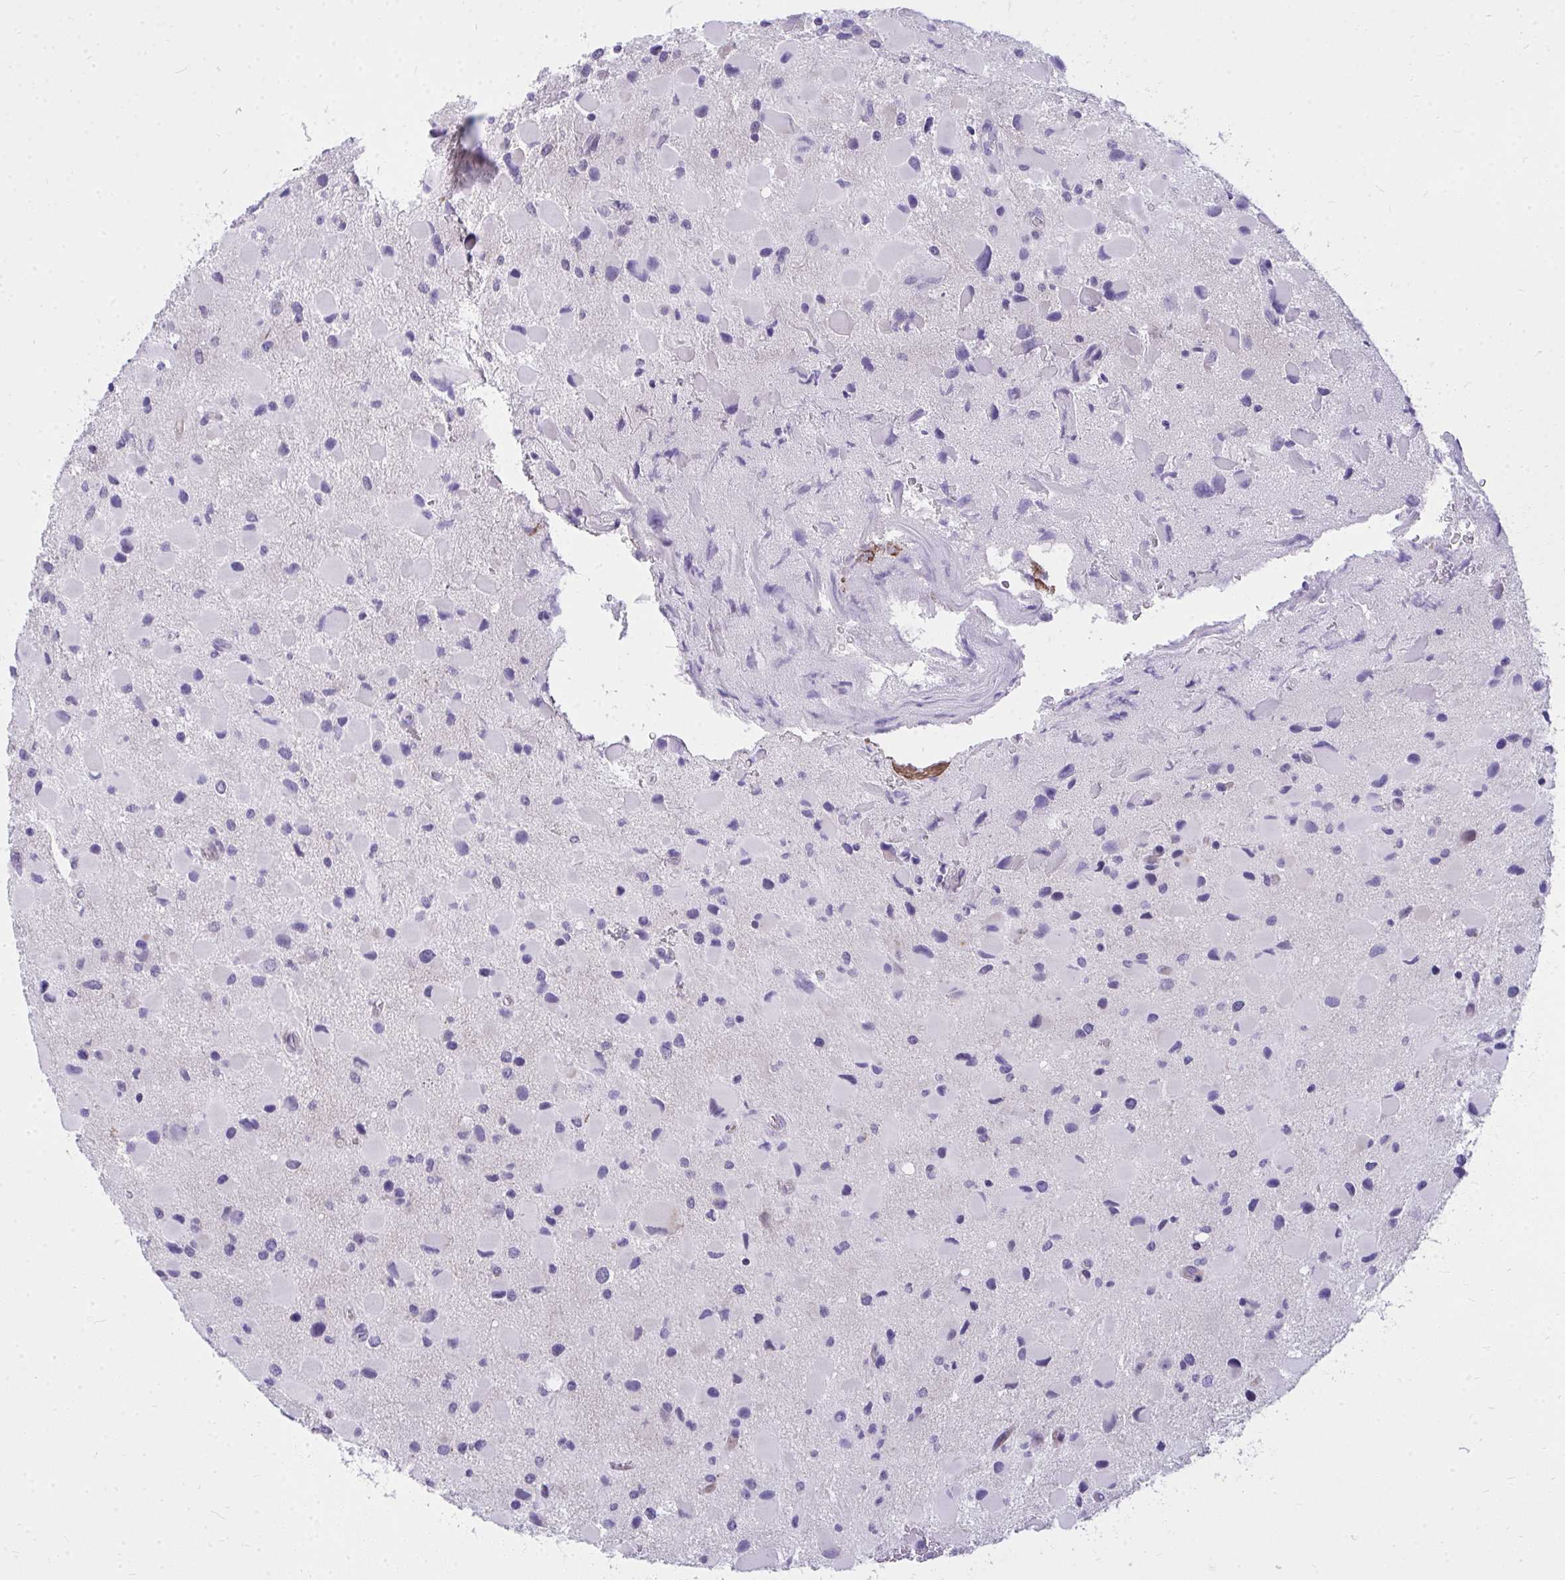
{"staining": {"intensity": "negative", "quantity": "none", "location": "none"}, "tissue": "glioma", "cell_type": "Tumor cells", "image_type": "cancer", "snomed": [{"axis": "morphology", "description": "Glioma, malignant, Low grade"}, {"axis": "topography", "description": "Brain"}], "caption": "Immunohistochemistry of human malignant low-grade glioma displays no expression in tumor cells.", "gene": "TSBP1", "patient": {"sex": "female", "age": 32}}